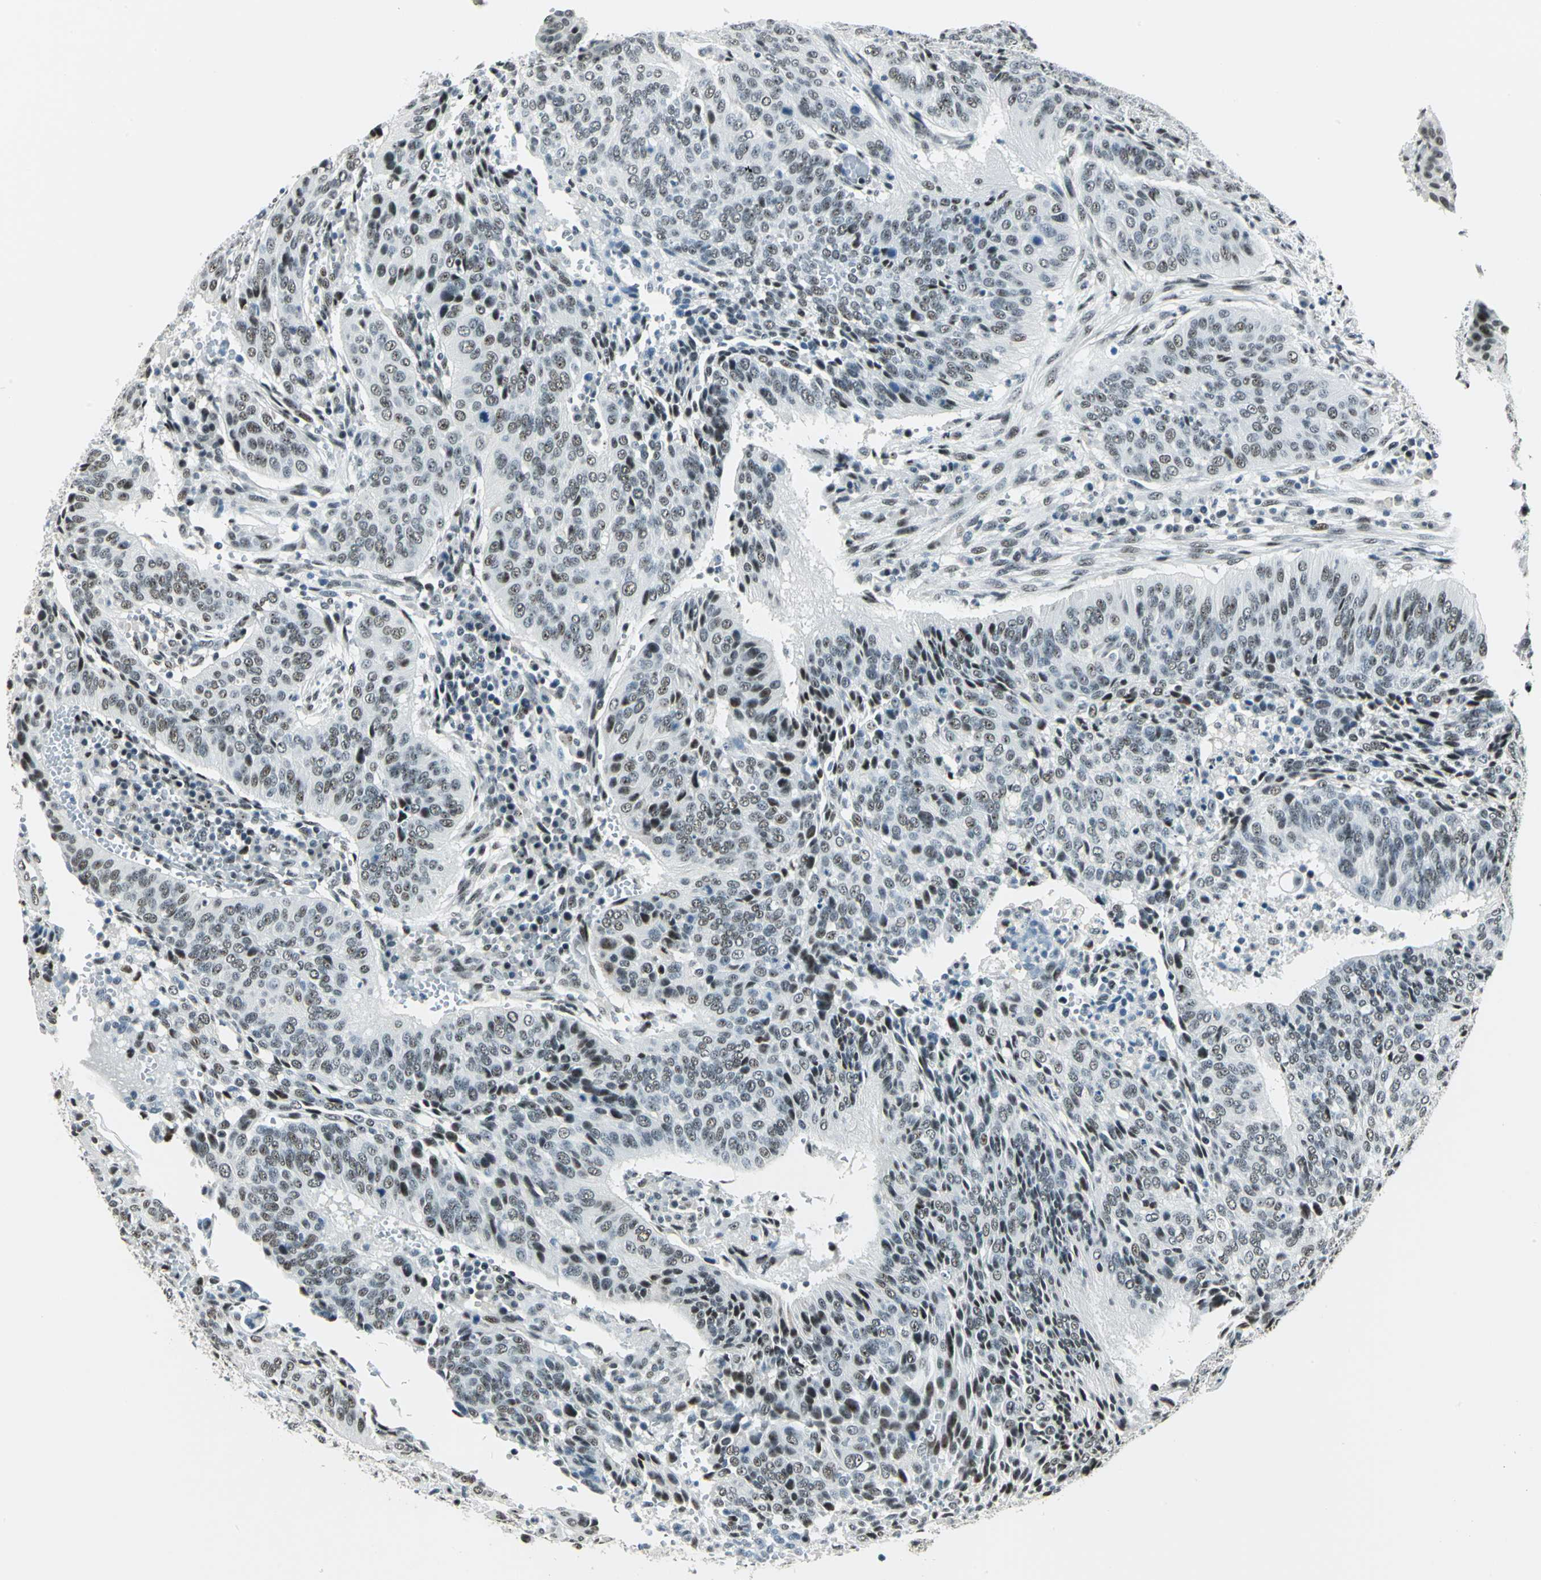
{"staining": {"intensity": "moderate", "quantity": ">75%", "location": "nuclear"}, "tissue": "cervical cancer", "cell_type": "Tumor cells", "image_type": "cancer", "snomed": [{"axis": "morphology", "description": "Squamous cell carcinoma, NOS"}, {"axis": "topography", "description": "Cervix"}], "caption": "Protein expression analysis of human cervical cancer reveals moderate nuclear staining in about >75% of tumor cells. Immunohistochemistry stains the protein in brown and the nuclei are stained blue.", "gene": "KAT6B", "patient": {"sex": "female", "age": 39}}